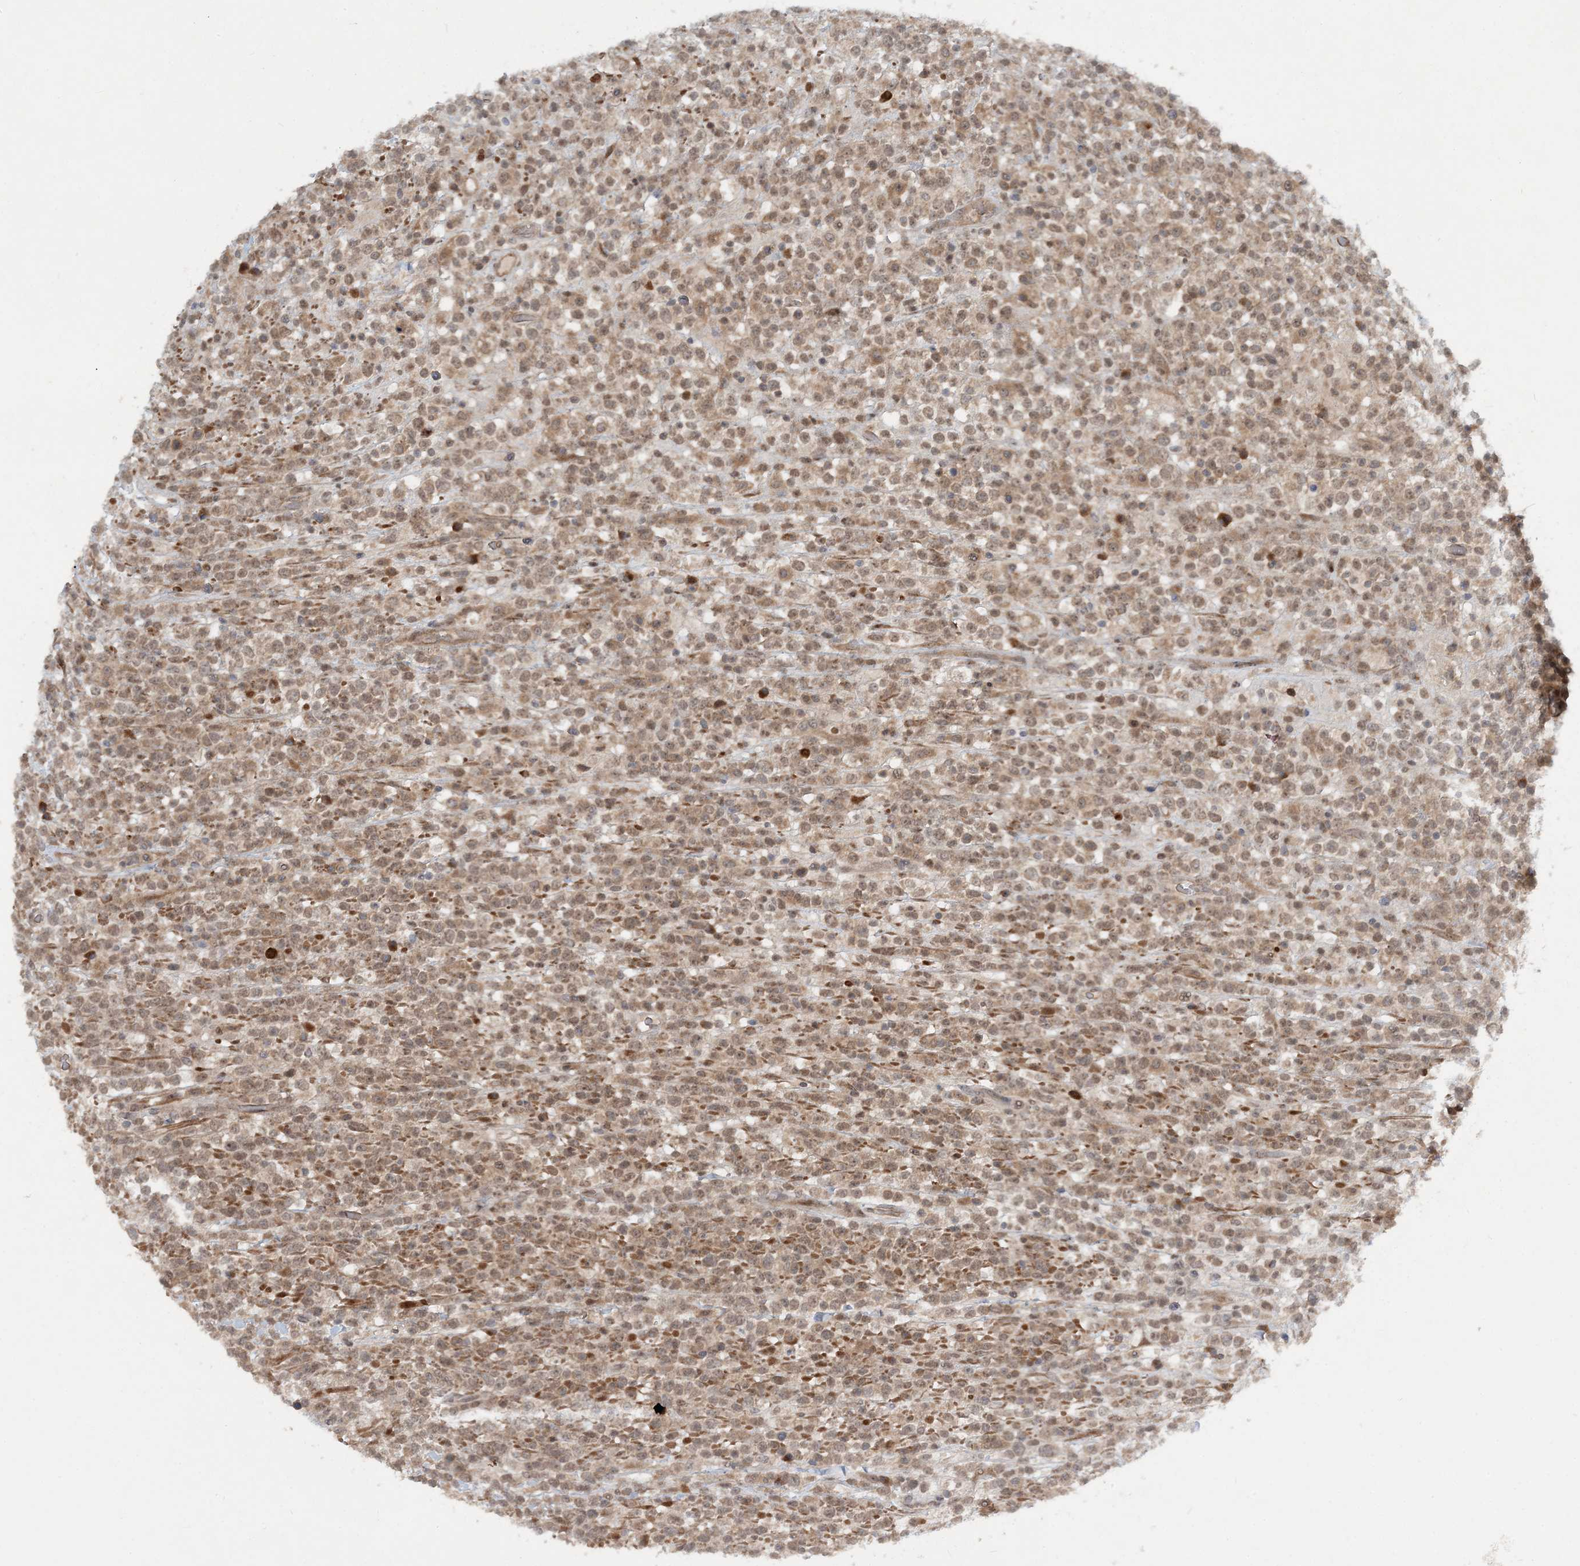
{"staining": {"intensity": "moderate", "quantity": "25%-75%", "location": "cytoplasmic/membranous,nuclear"}, "tissue": "lymphoma", "cell_type": "Tumor cells", "image_type": "cancer", "snomed": [{"axis": "morphology", "description": "Malignant lymphoma, non-Hodgkin's type, High grade"}, {"axis": "topography", "description": "Colon"}], "caption": "High-power microscopy captured an immunohistochemistry image of high-grade malignant lymphoma, non-Hodgkin's type, revealing moderate cytoplasmic/membranous and nuclear staining in approximately 25%-75% of tumor cells.", "gene": "UBR3", "patient": {"sex": "female", "age": 53}}